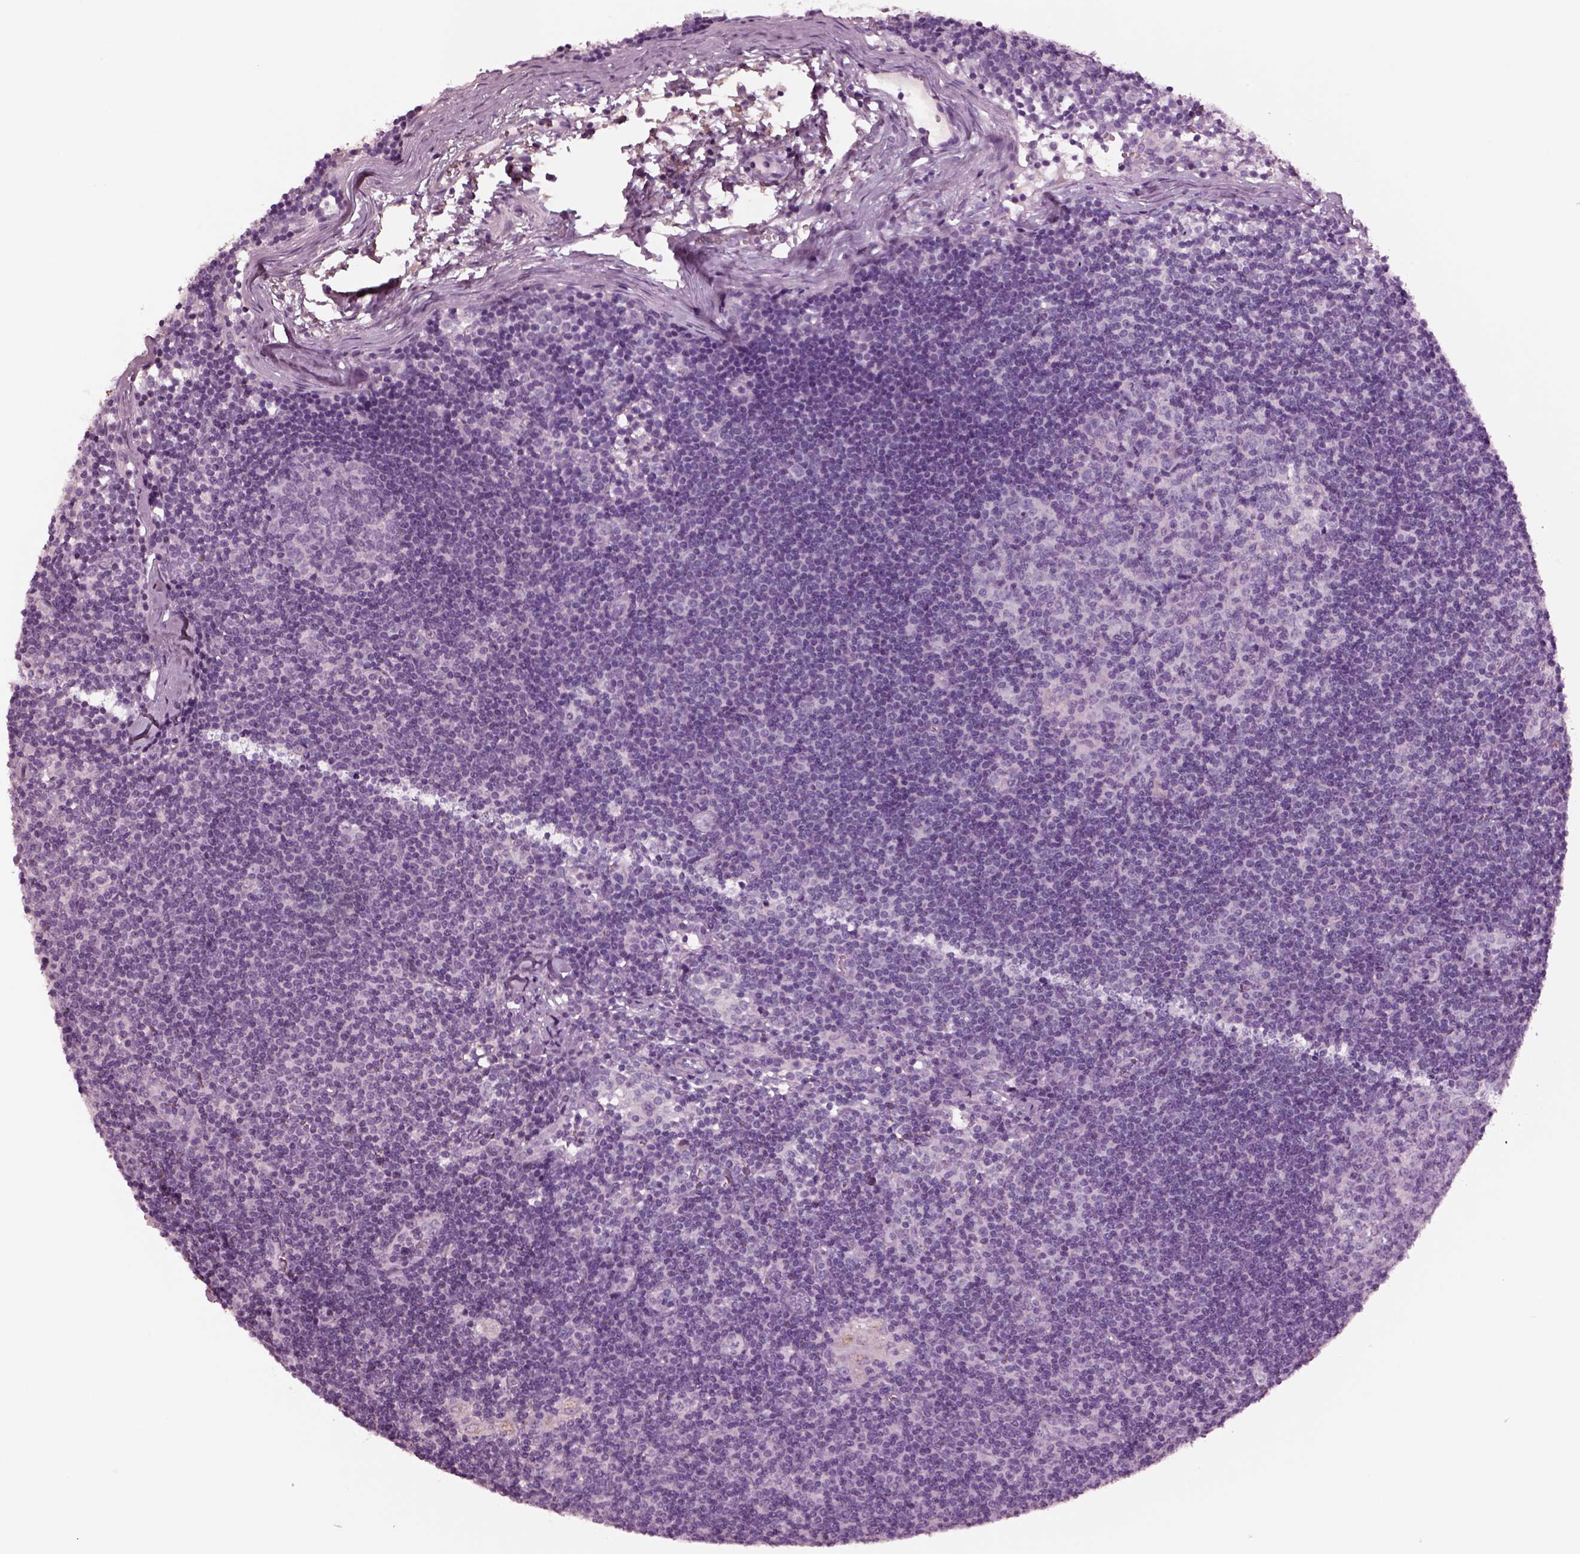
{"staining": {"intensity": "negative", "quantity": "none", "location": "none"}, "tissue": "lymph node", "cell_type": "Germinal center cells", "image_type": "normal", "snomed": [{"axis": "morphology", "description": "Normal tissue, NOS"}, {"axis": "topography", "description": "Lymph node"}], "caption": "Protein analysis of unremarkable lymph node exhibits no significant staining in germinal center cells. (Brightfield microscopy of DAB (3,3'-diaminobenzidine) IHC at high magnification).", "gene": "NMRK2", "patient": {"sex": "female", "age": 52}}